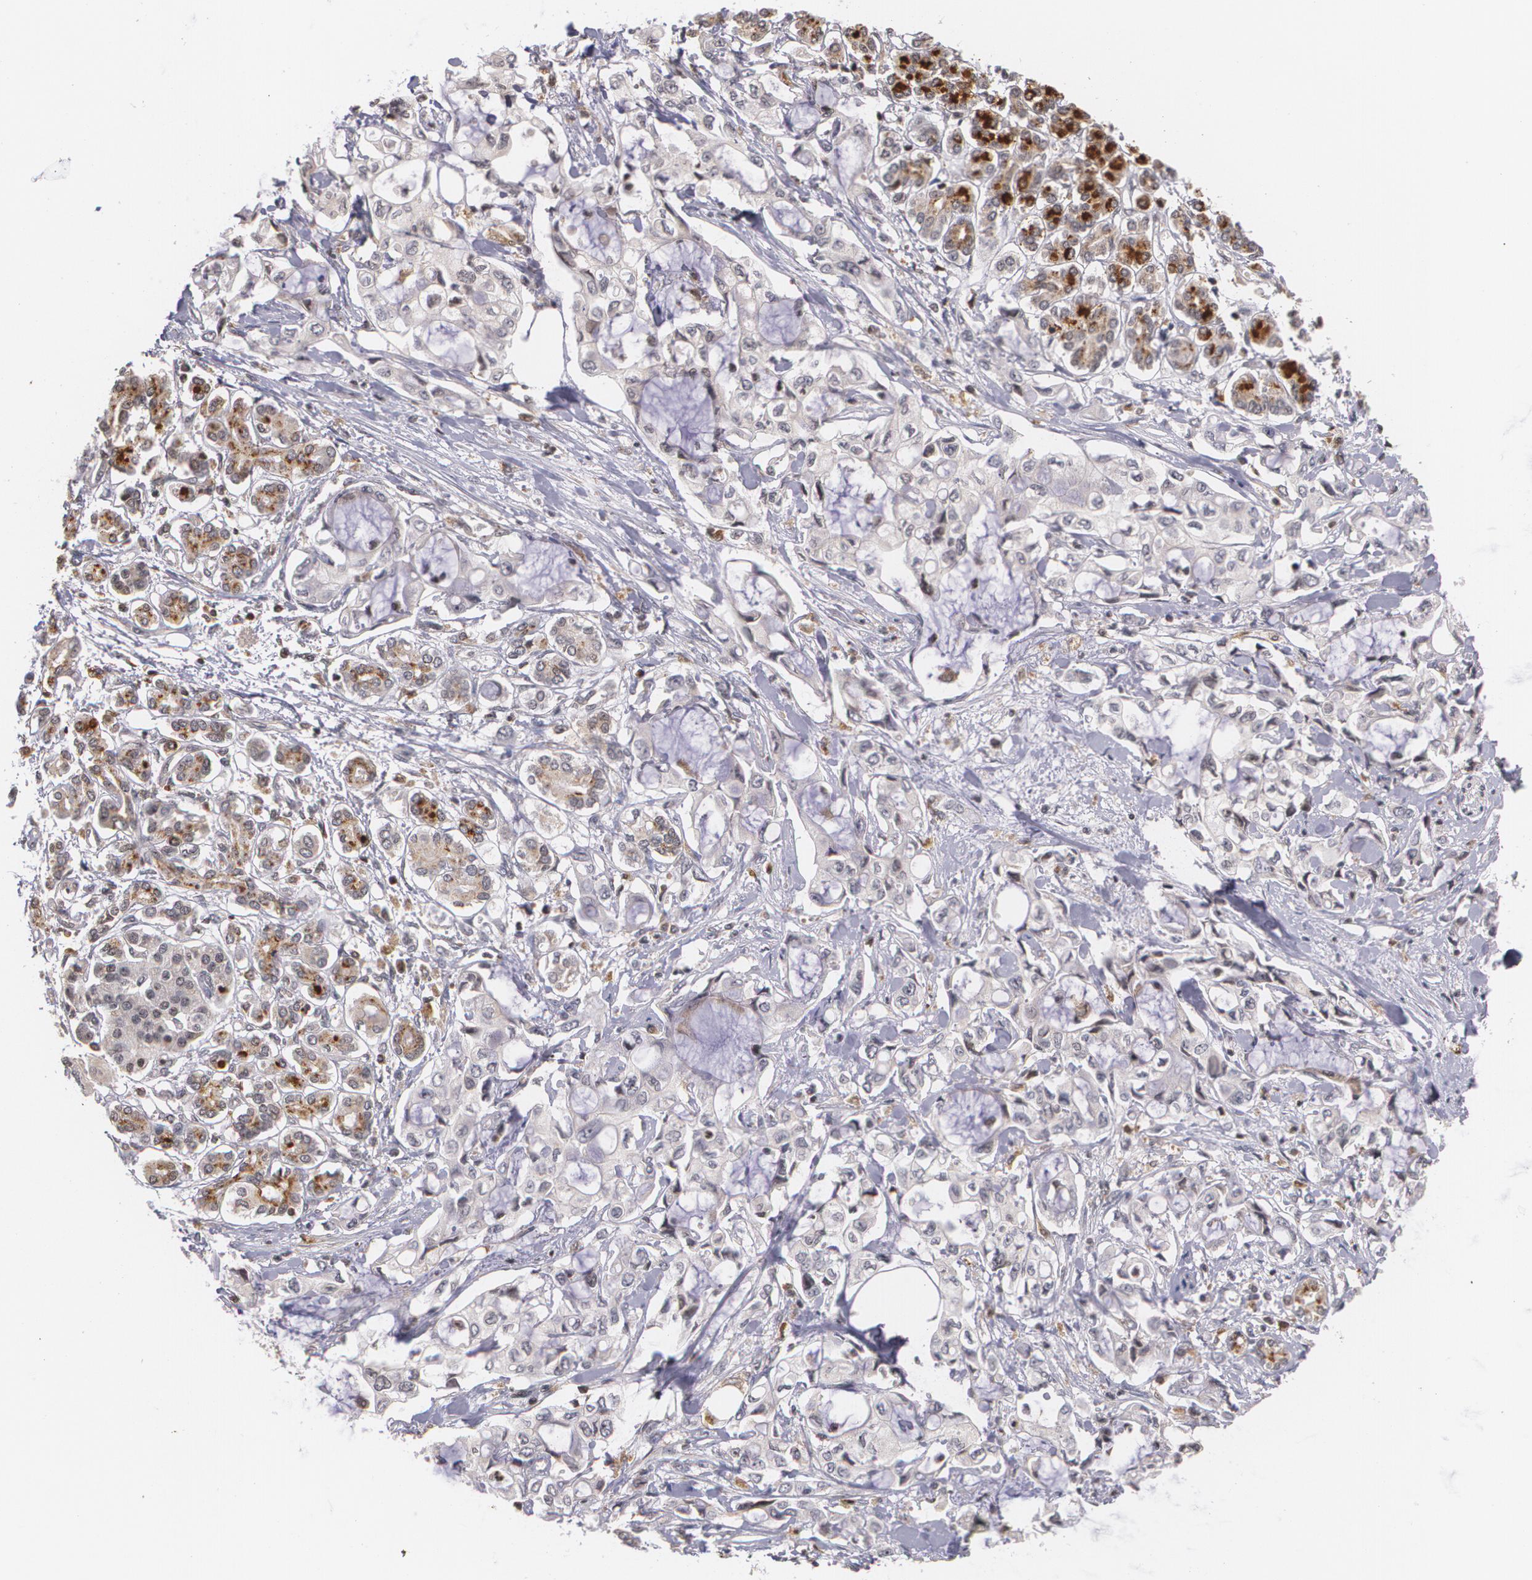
{"staining": {"intensity": "weak", "quantity": "<25%", "location": "cytoplasmic/membranous"}, "tissue": "pancreatic cancer", "cell_type": "Tumor cells", "image_type": "cancer", "snomed": [{"axis": "morphology", "description": "Adenocarcinoma, NOS"}, {"axis": "topography", "description": "Pancreas"}], "caption": "DAB immunohistochemical staining of pancreatic adenocarcinoma demonstrates no significant positivity in tumor cells.", "gene": "VAV3", "patient": {"sex": "female", "age": 70}}